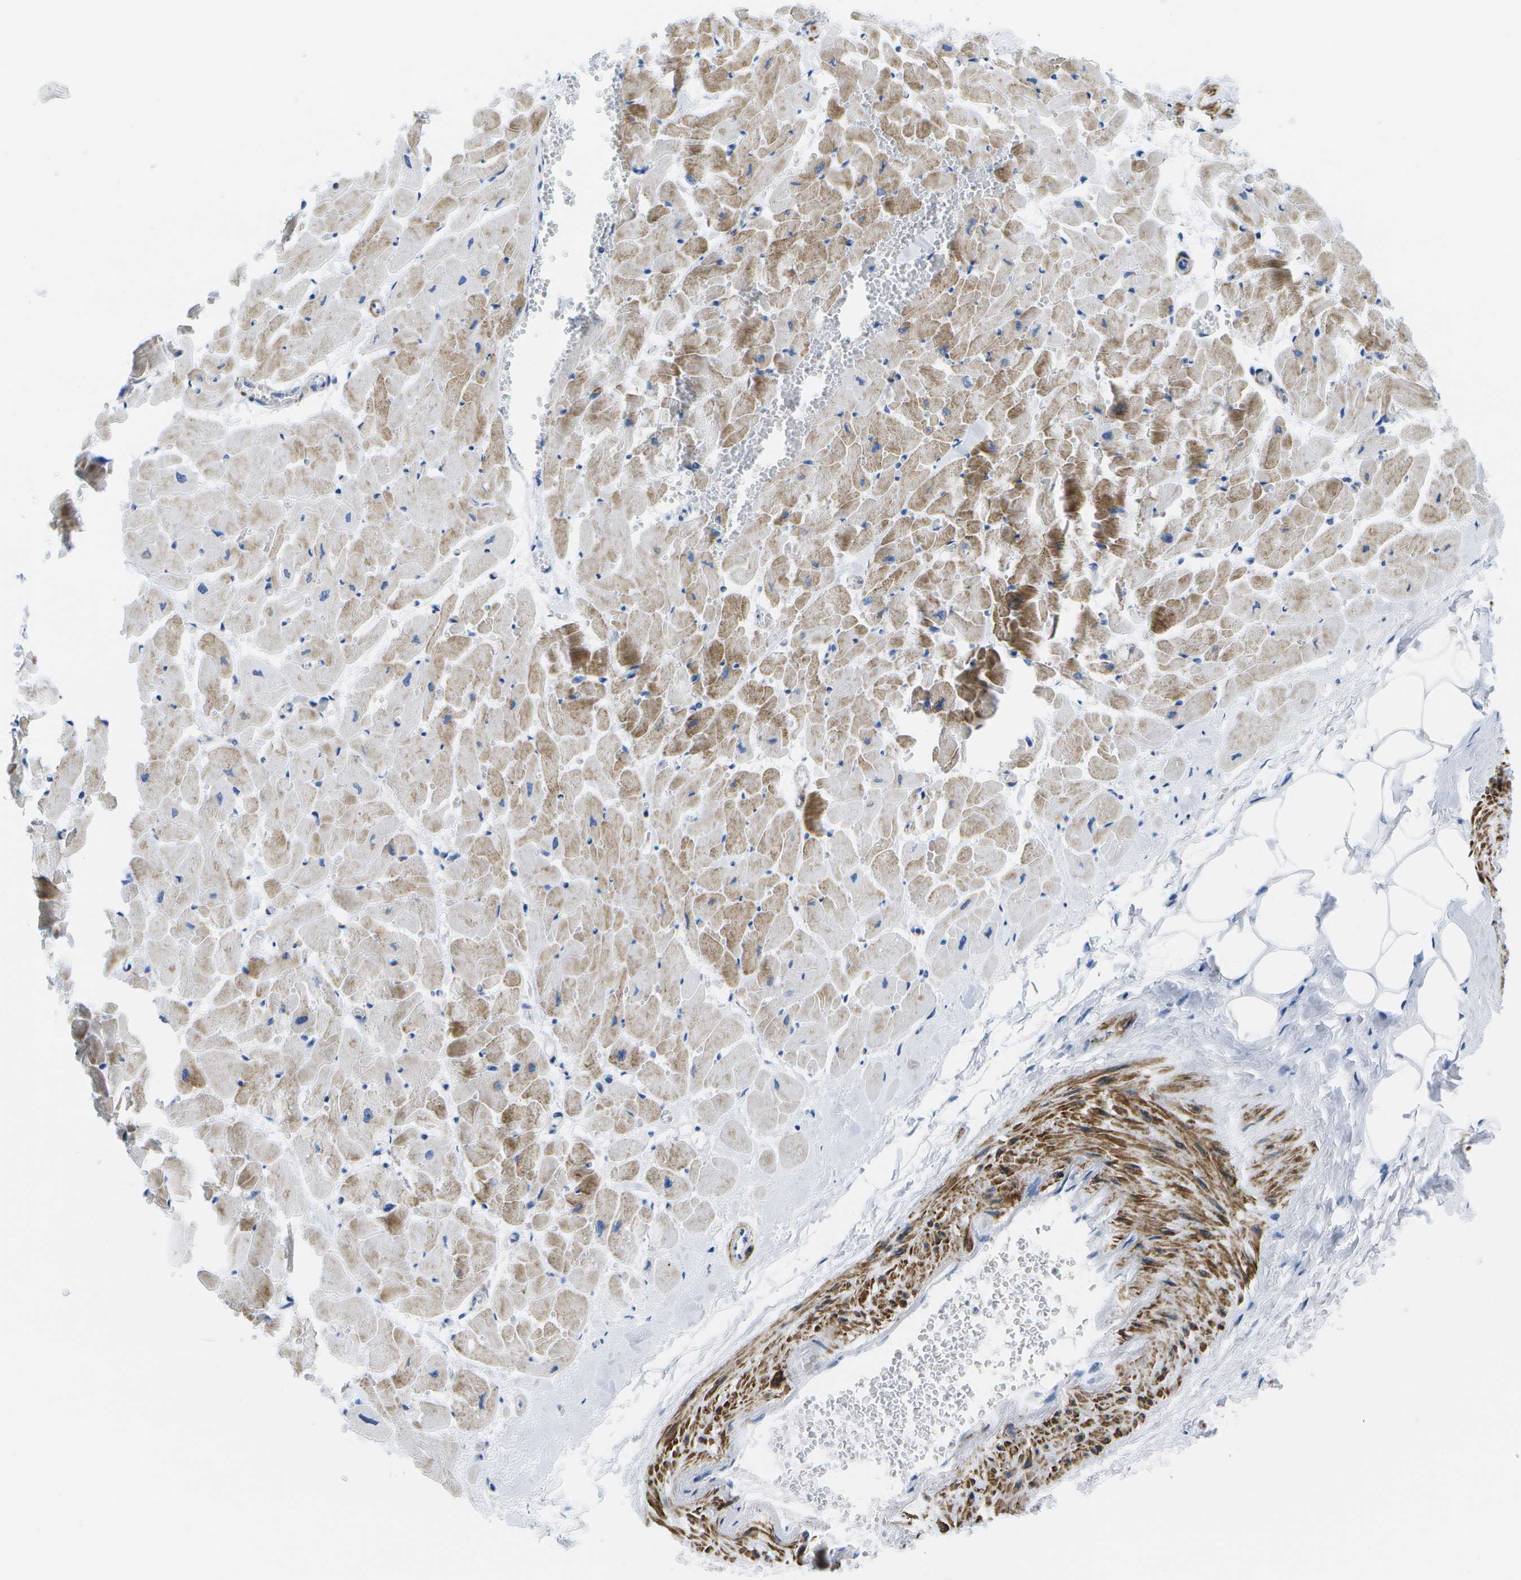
{"staining": {"intensity": "moderate", "quantity": "25%-75%", "location": "cytoplasmic/membranous"}, "tissue": "heart muscle", "cell_type": "Cardiomyocytes", "image_type": "normal", "snomed": [{"axis": "morphology", "description": "Normal tissue, NOS"}, {"axis": "topography", "description": "Heart"}], "caption": "Protein expression by immunohistochemistry (IHC) shows moderate cytoplasmic/membranous expression in about 25%-75% of cardiomyocytes in normal heart muscle.", "gene": "ADGRG6", "patient": {"sex": "female", "age": 19}}